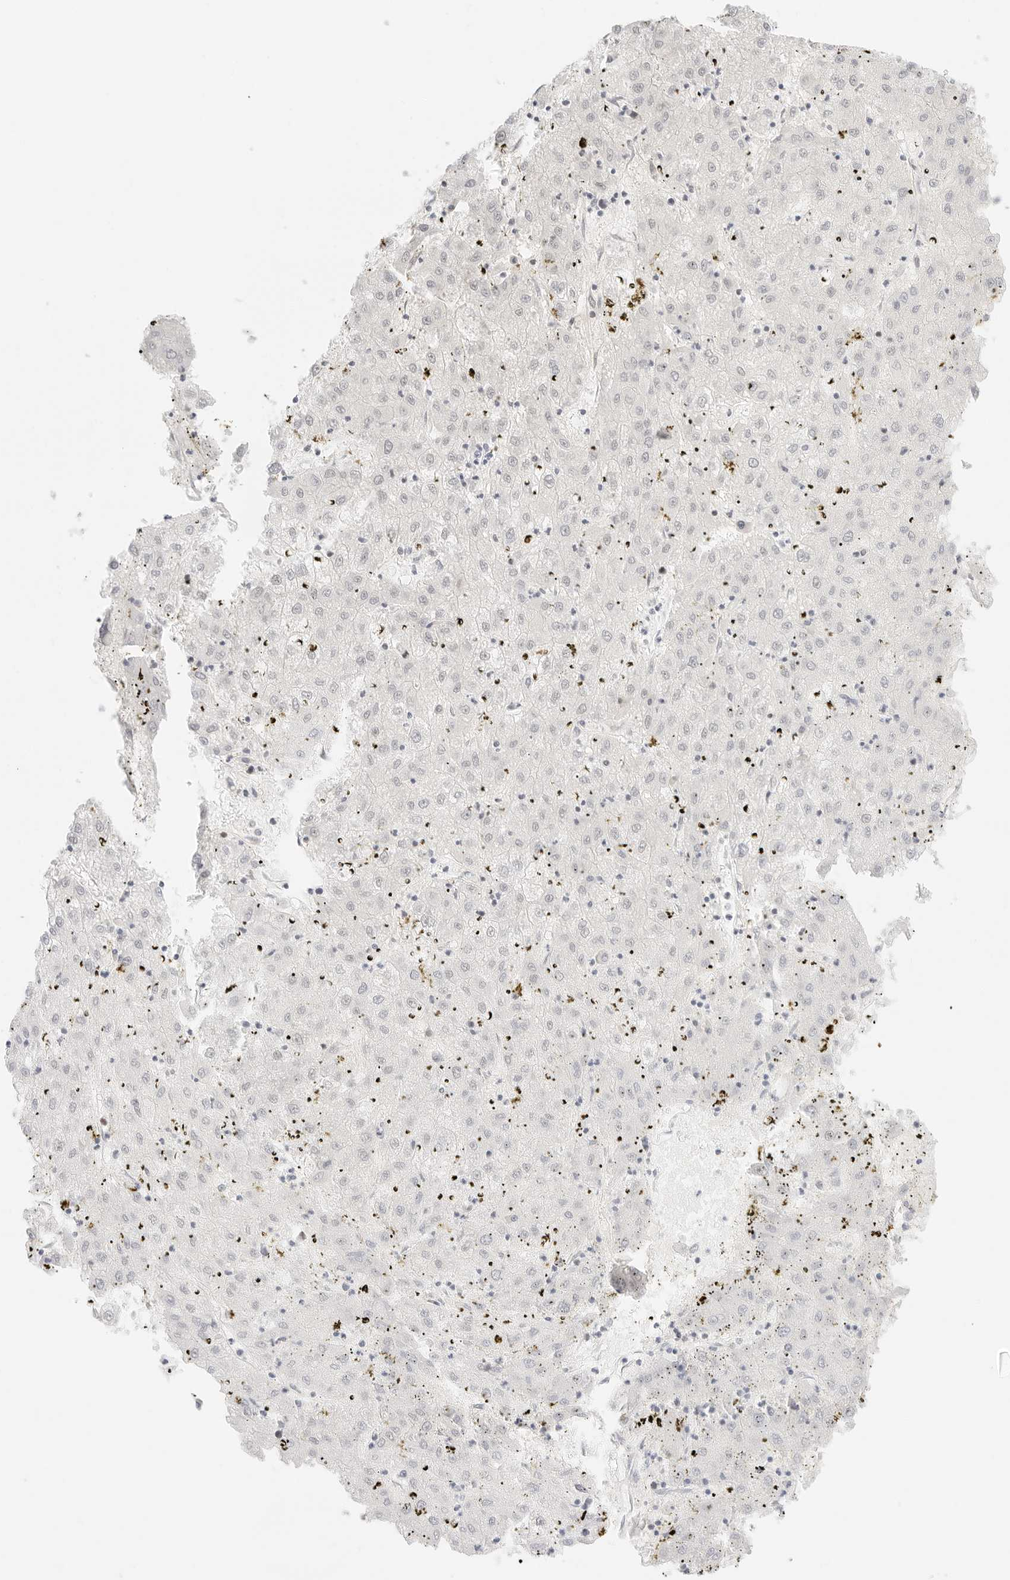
{"staining": {"intensity": "negative", "quantity": "none", "location": "none"}, "tissue": "liver cancer", "cell_type": "Tumor cells", "image_type": "cancer", "snomed": [{"axis": "morphology", "description": "Carcinoma, Hepatocellular, NOS"}, {"axis": "topography", "description": "Liver"}], "caption": "Immunohistochemical staining of hepatocellular carcinoma (liver) demonstrates no significant positivity in tumor cells.", "gene": "ITGA6", "patient": {"sex": "male", "age": 72}}